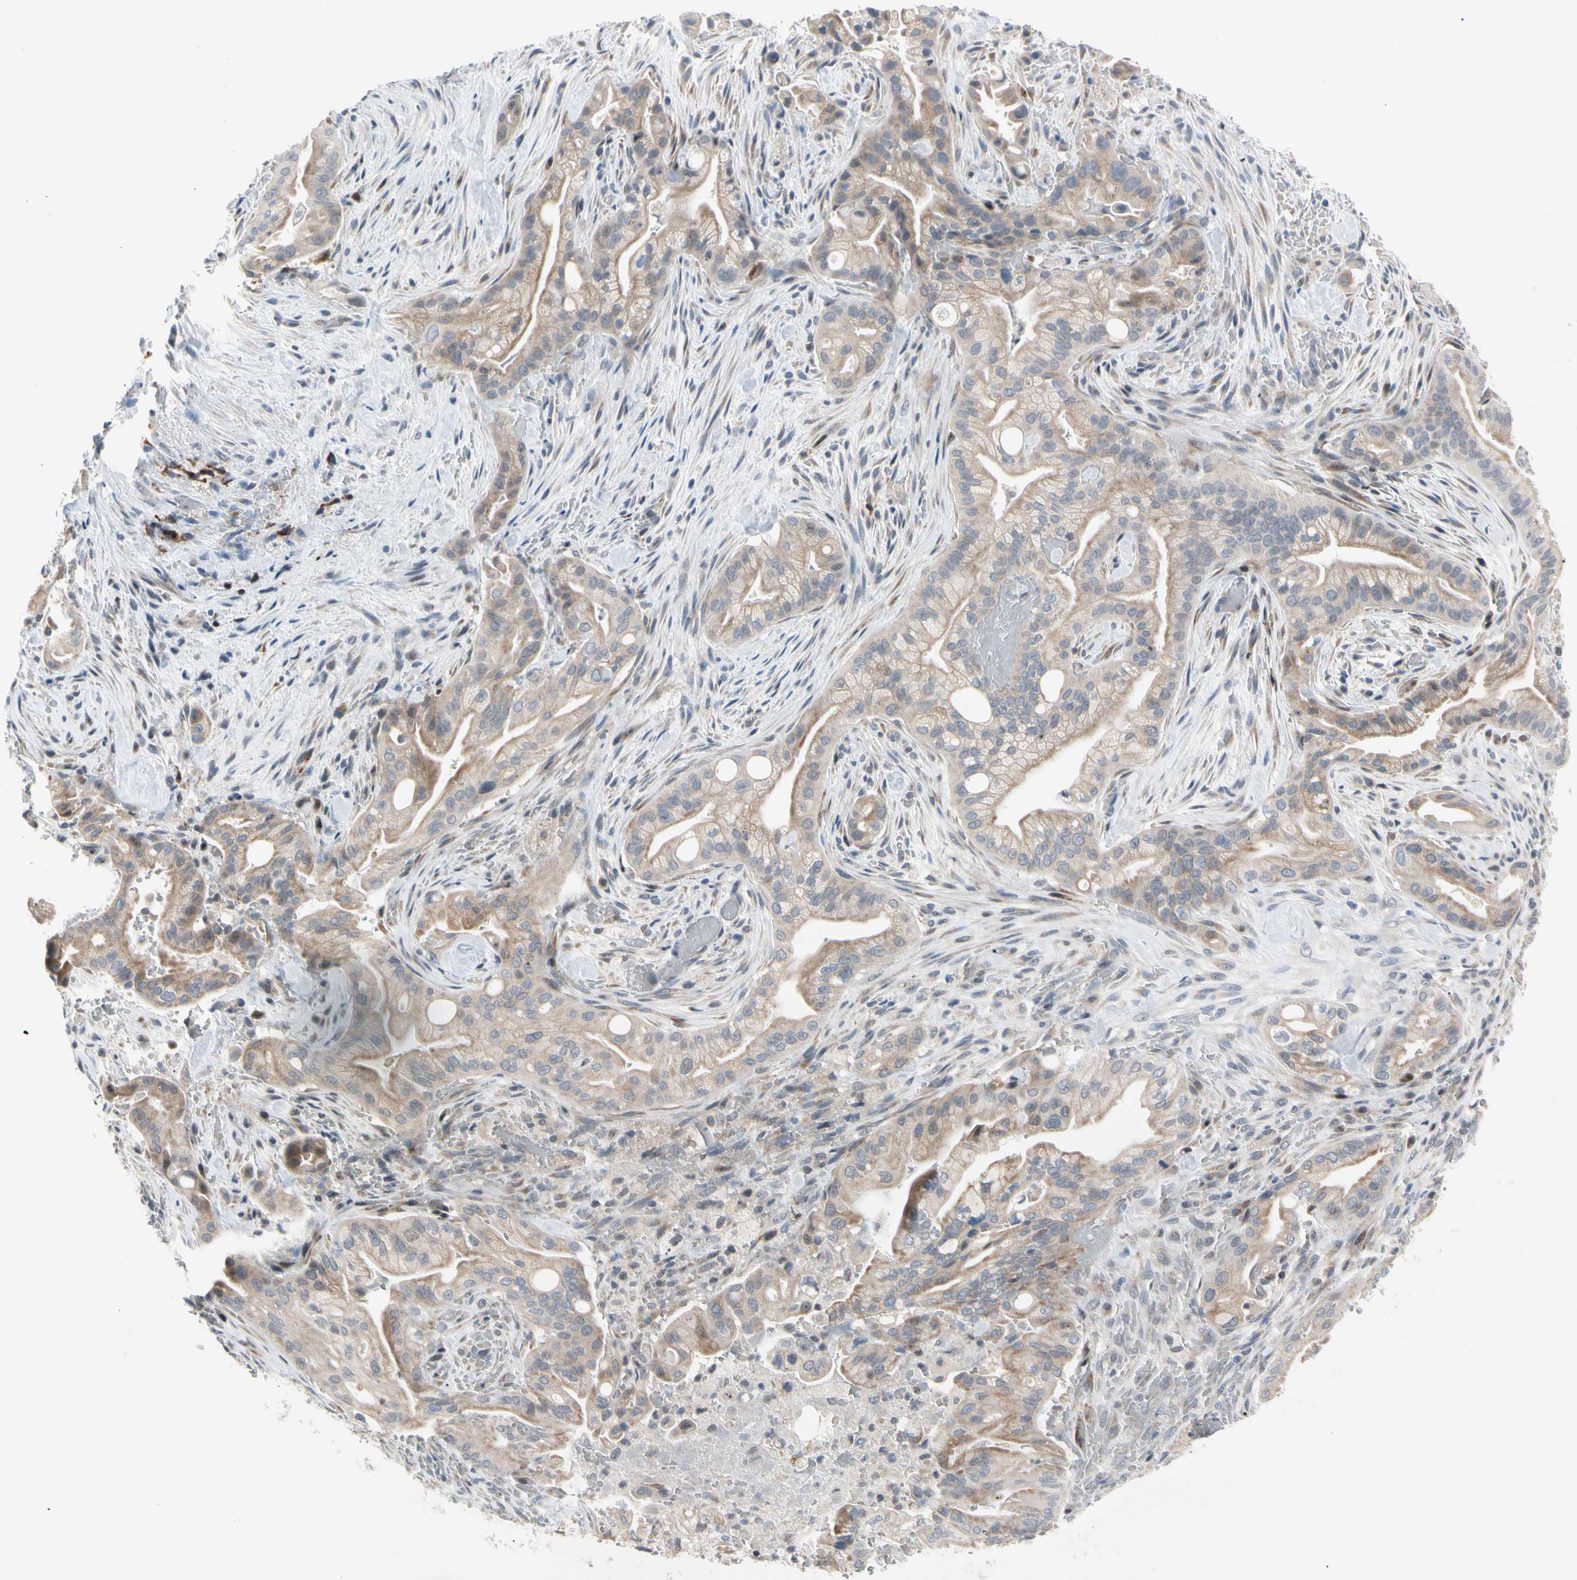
{"staining": {"intensity": "moderate", "quantity": ">75%", "location": "cytoplasmic/membranous"}, "tissue": "liver cancer", "cell_type": "Tumor cells", "image_type": "cancer", "snomed": [{"axis": "morphology", "description": "Cholangiocarcinoma"}, {"axis": "topography", "description": "Liver"}], "caption": "This is a histology image of IHC staining of liver cancer (cholangiocarcinoma), which shows moderate expression in the cytoplasmic/membranous of tumor cells.", "gene": "MARK1", "patient": {"sex": "female", "age": 68}}